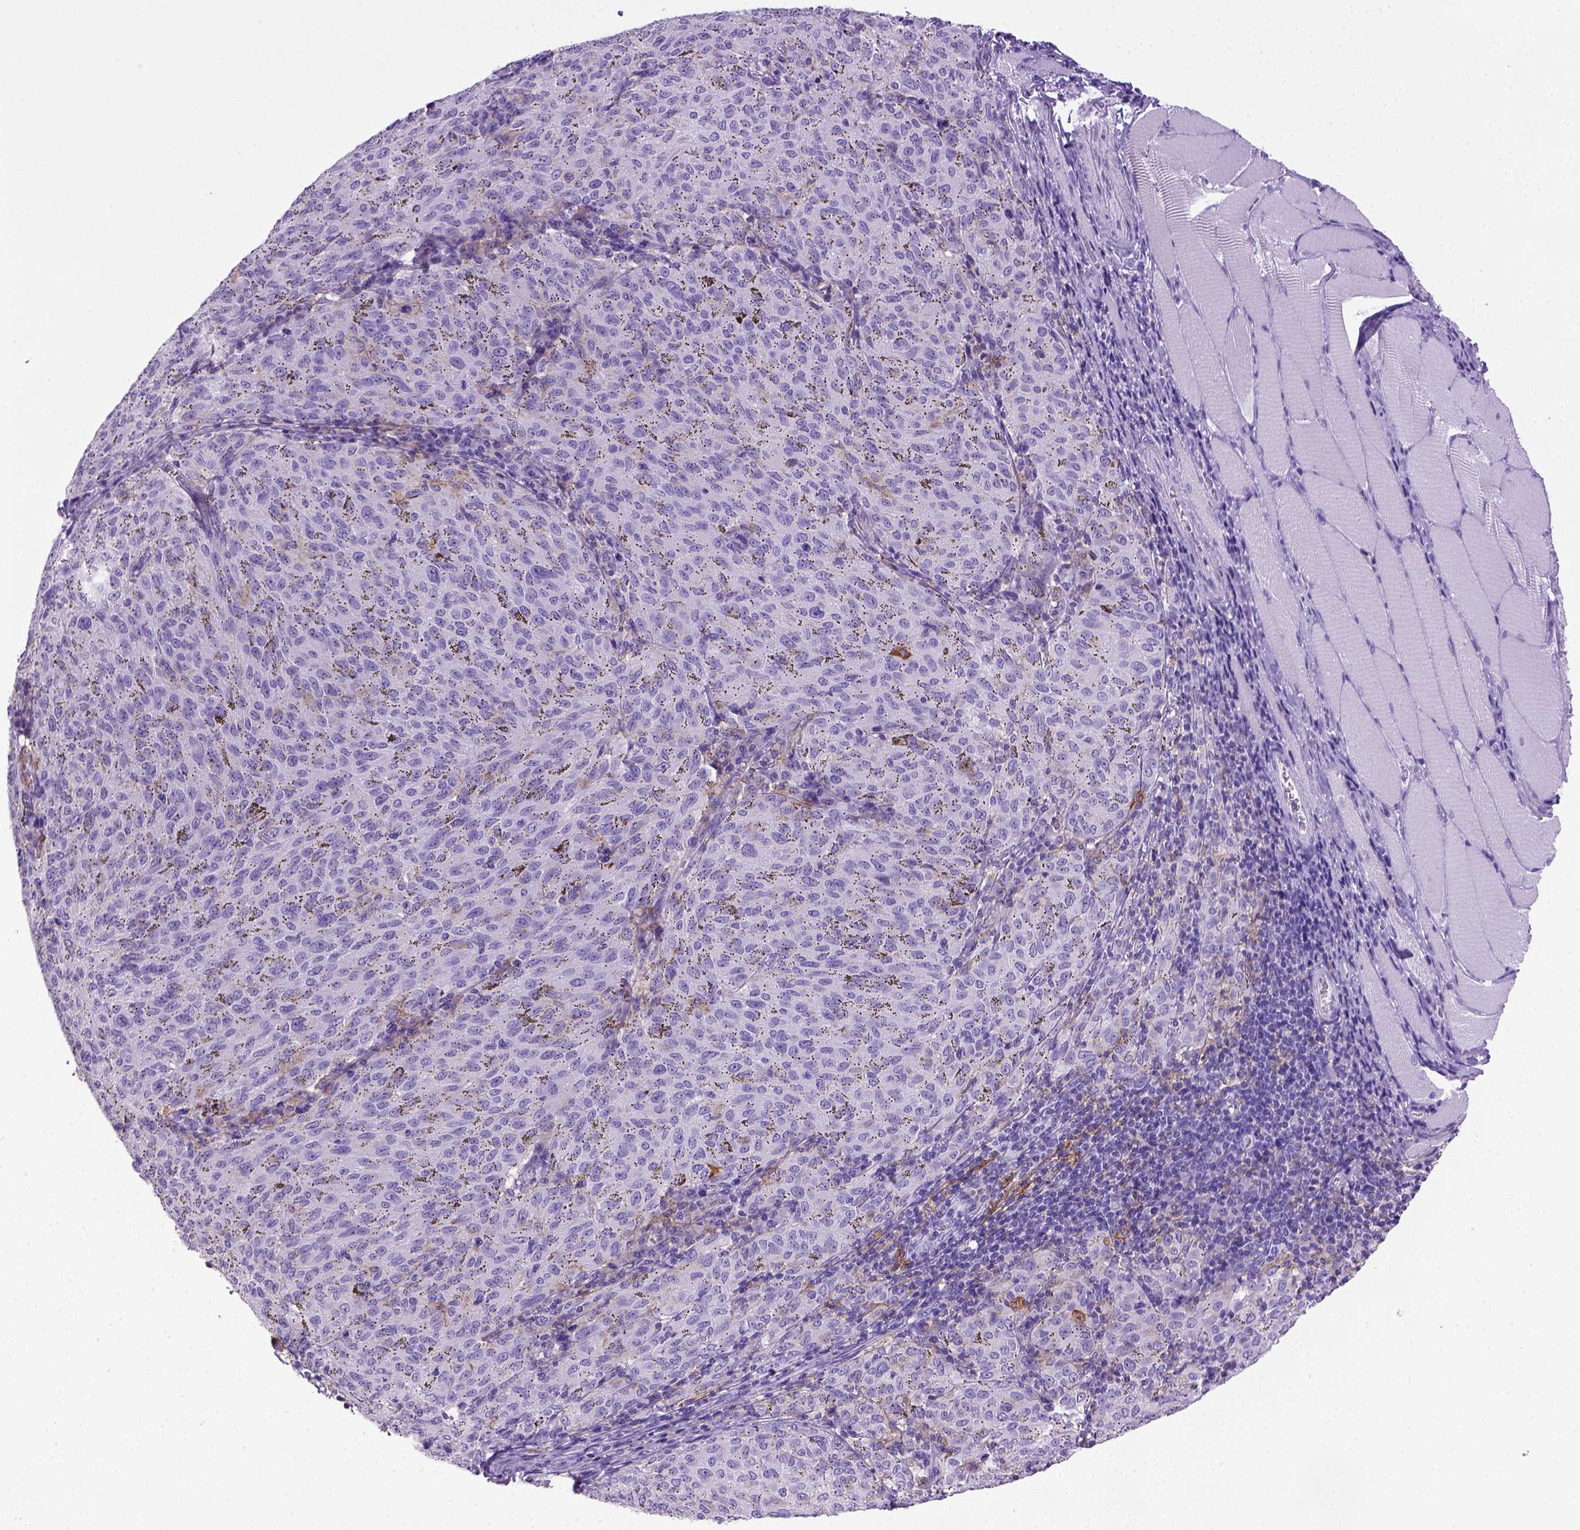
{"staining": {"intensity": "negative", "quantity": "none", "location": "none"}, "tissue": "melanoma", "cell_type": "Tumor cells", "image_type": "cancer", "snomed": [{"axis": "morphology", "description": "Malignant melanoma, NOS"}, {"axis": "topography", "description": "Skin"}], "caption": "IHC micrograph of malignant melanoma stained for a protein (brown), which shows no staining in tumor cells. (Brightfield microscopy of DAB (3,3'-diaminobenzidine) immunohistochemistry (IHC) at high magnification).", "gene": "ITGAX", "patient": {"sex": "female", "age": 72}}